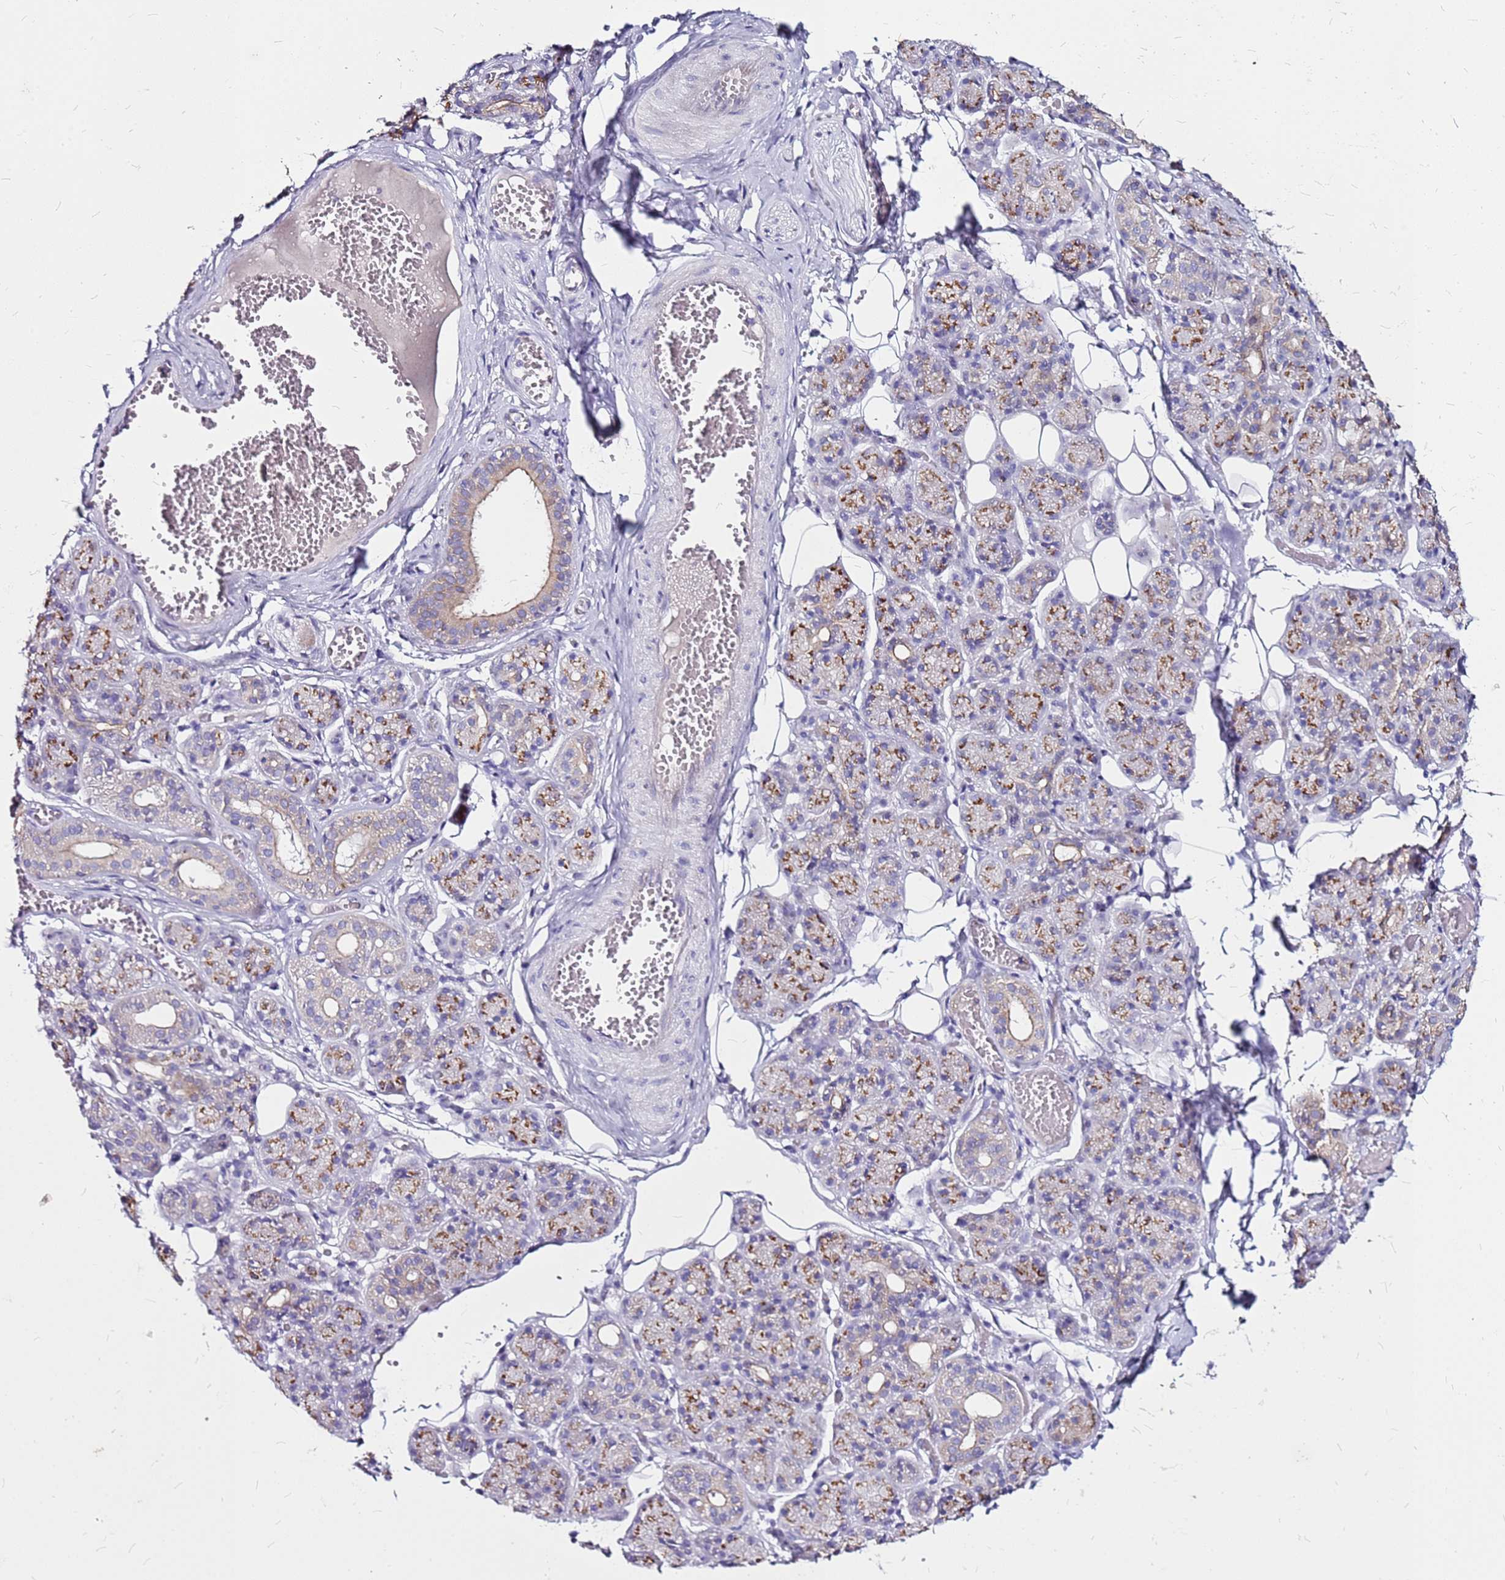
{"staining": {"intensity": "moderate", "quantity": "25%-75%", "location": "cytoplasmic/membranous"}, "tissue": "salivary gland", "cell_type": "Glandular cells", "image_type": "normal", "snomed": [{"axis": "morphology", "description": "Normal tissue, NOS"}, {"axis": "topography", "description": "Salivary gland"}], "caption": "DAB (3,3'-diaminobenzidine) immunohistochemical staining of unremarkable salivary gland demonstrates moderate cytoplasmic/membranous protein expression in about 25%-75% of glandular cells.", "gene": "CASD1", "patient": {"sex": "male", "age": 63}}